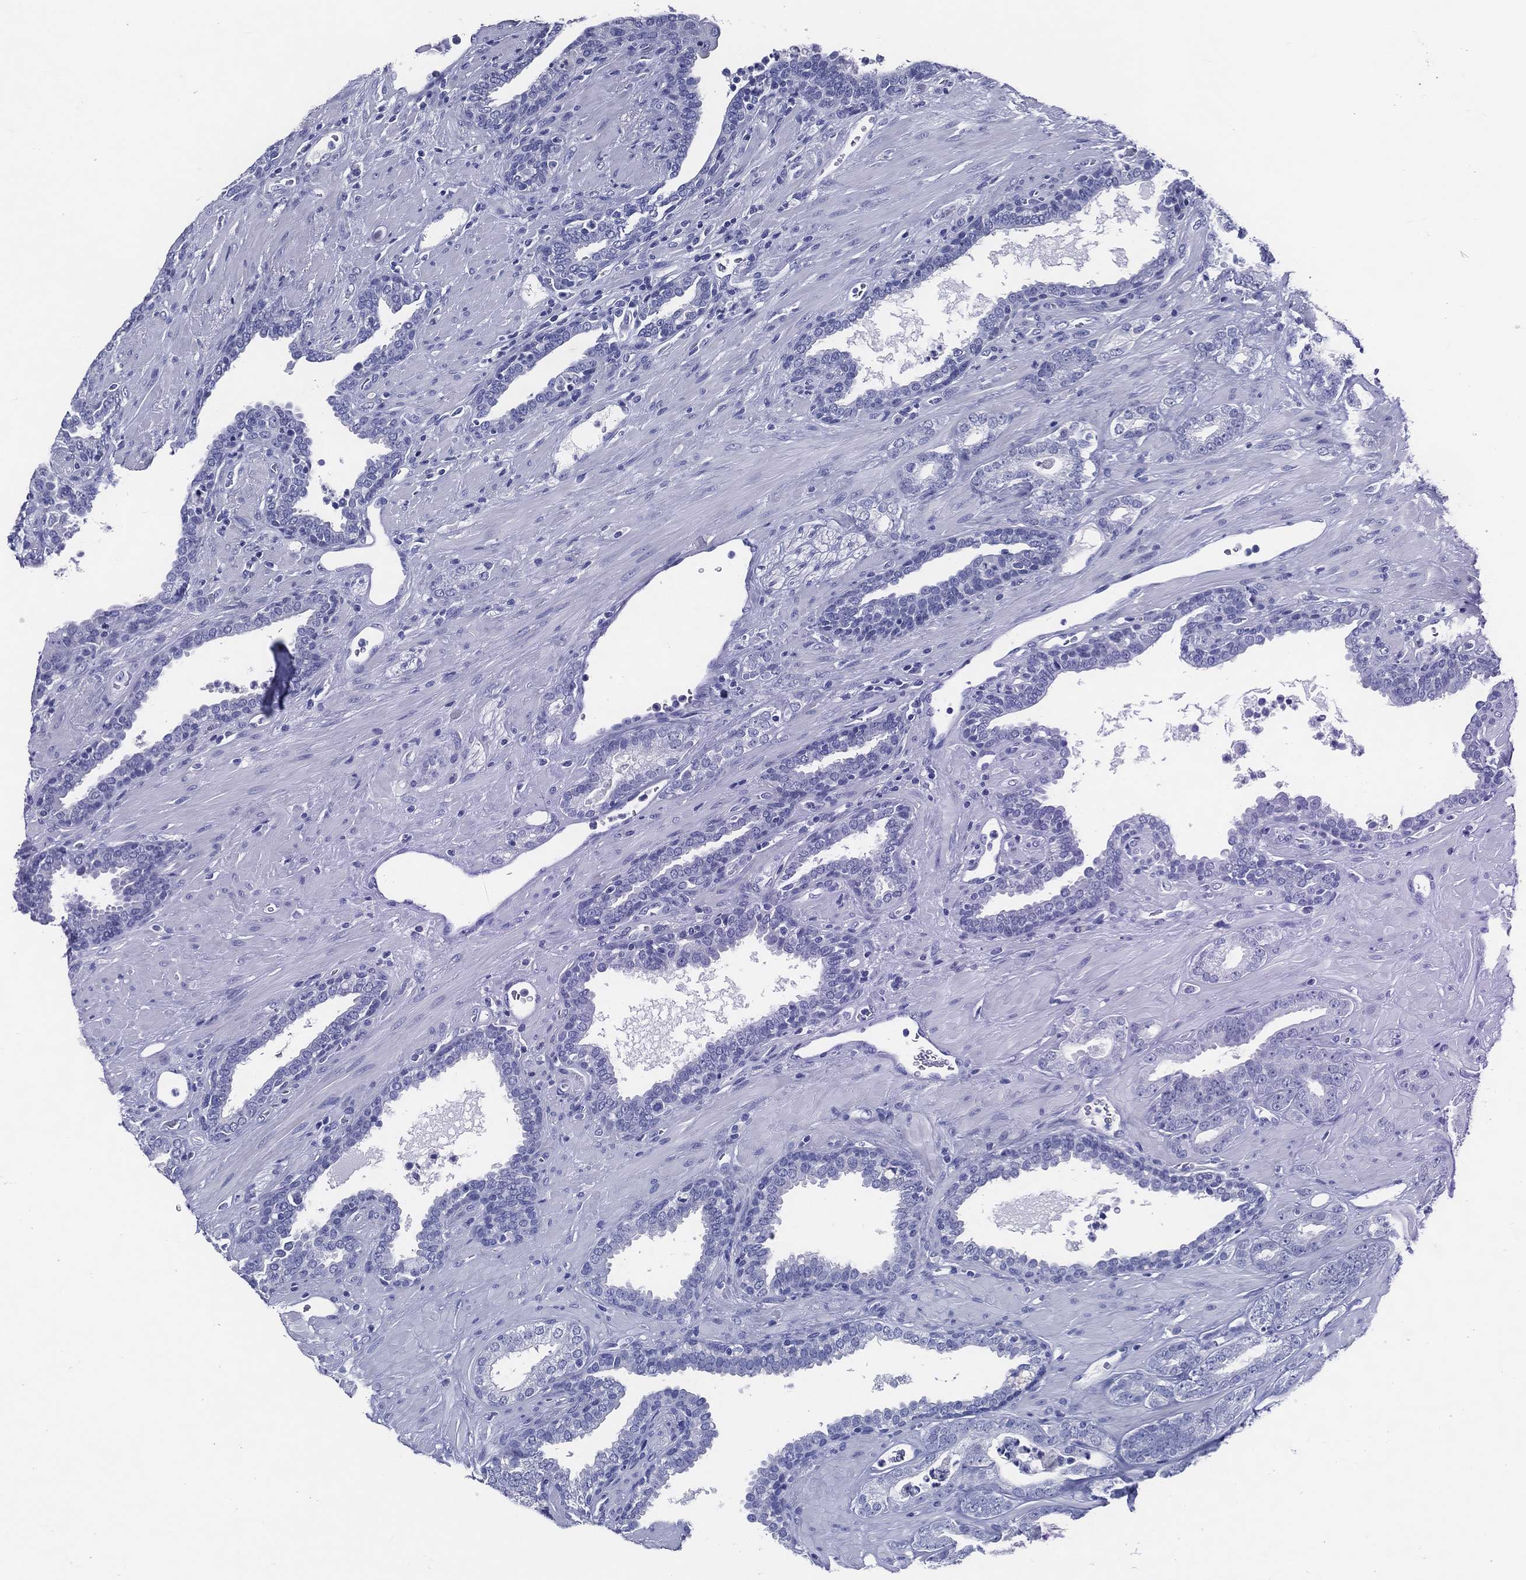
{"staining": {"intensity": "negative", "quantity": "none", "location": "none"}, "tissue": "prostate cancer", "cell_type": "Tumor cells", "image_type": "cancer", "snomed": [{"axis": "morphology", "description": "Adenocarcinoma, Low grade"}, {"axis": "topography", "description": "Prostate"}], "caption": "The photomicrograph shows no significant expression in tumor cells of prostate low-grade adenocarcinoma. The staining was performed using DAB to visualize the protein expression in brown, while the nuclei were stained in blue with hematoxylin (Magnification: 20x).", "gene": "ACE2", "patient": {"sex": "male", "age": 61}}